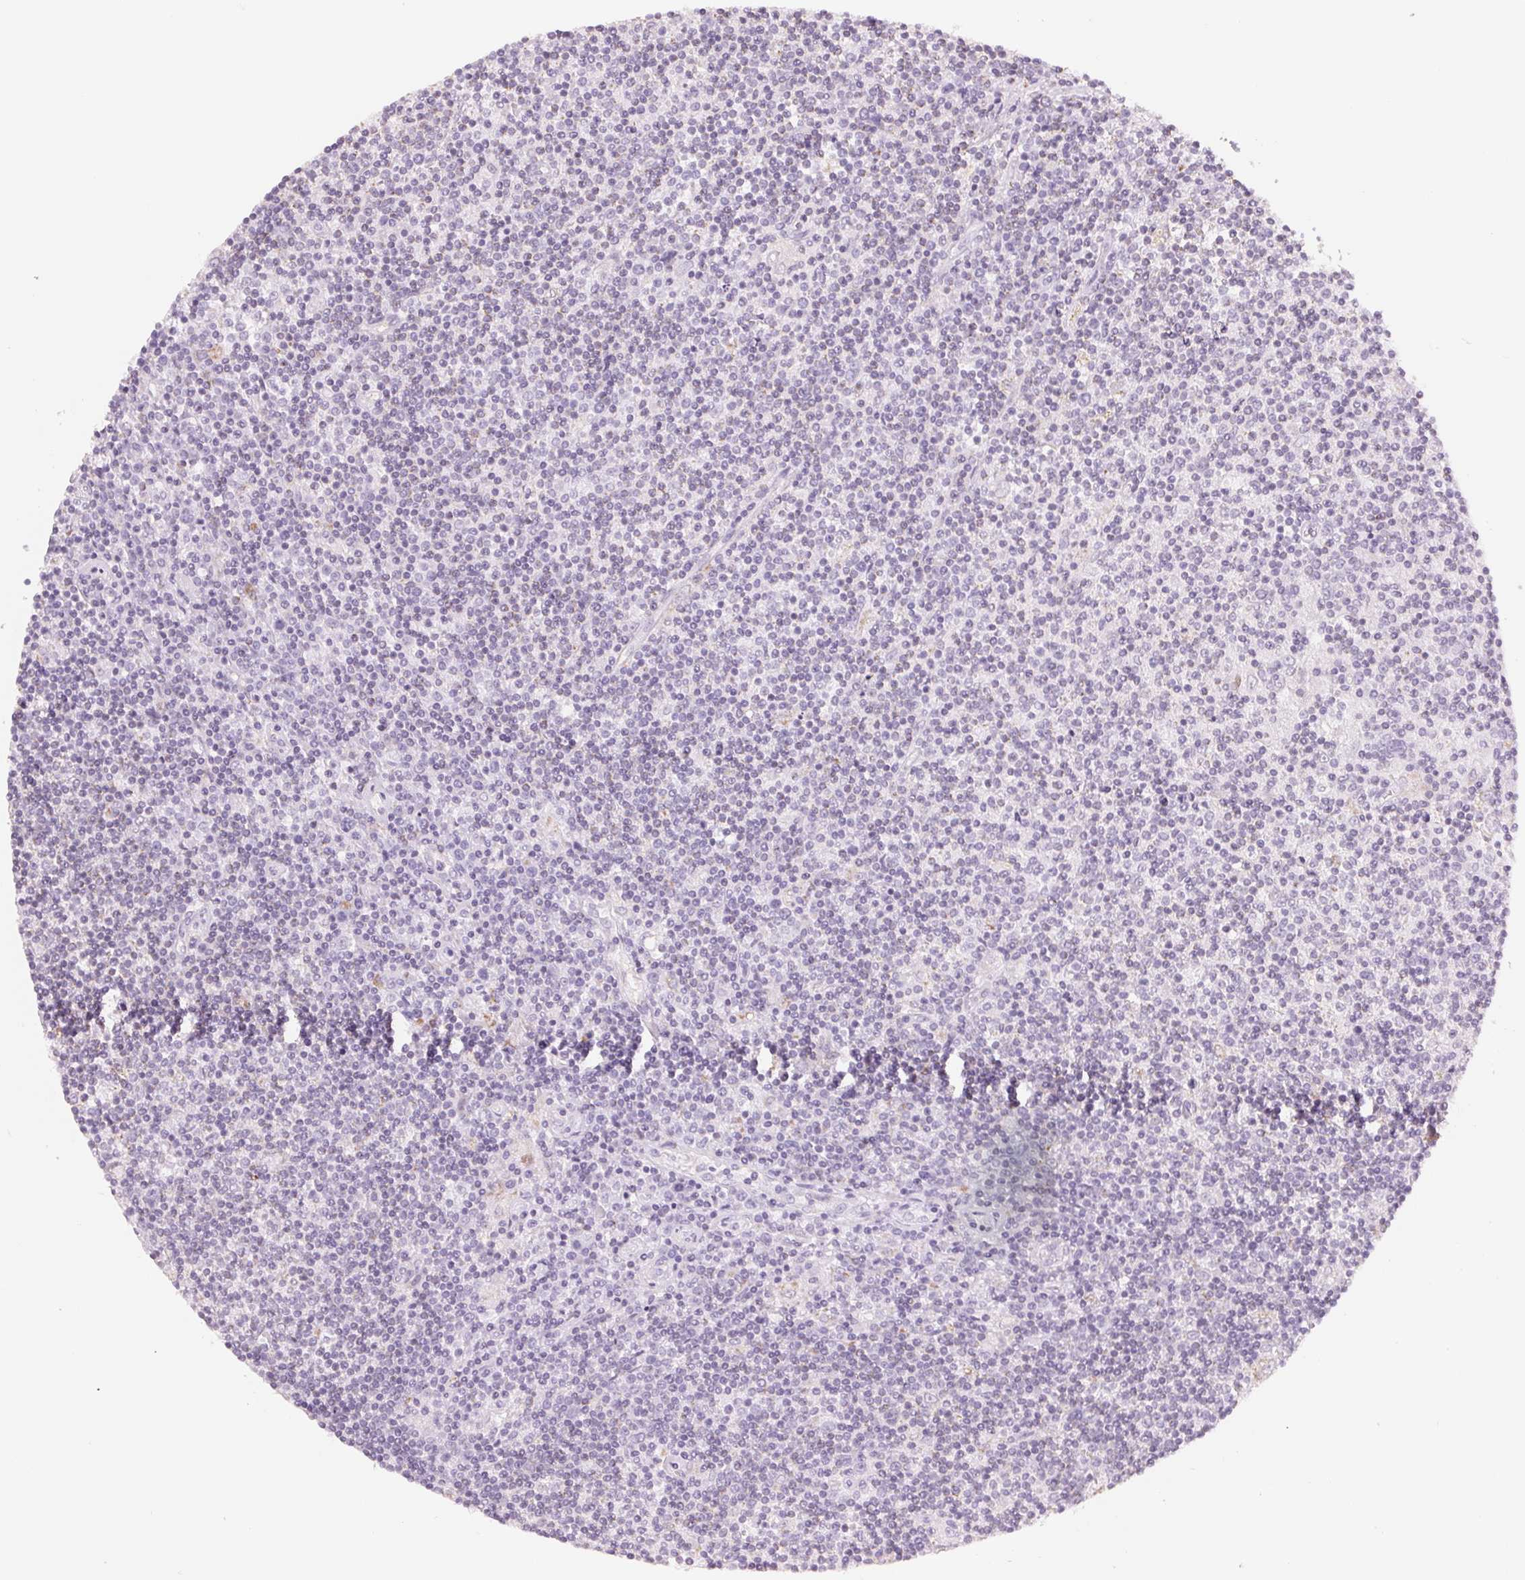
{"staining": {"intensity": "negative", "quantity": "none", "location": "none"}, "tissue": "lymphoma", "cell_type": "Tumor cells", "image_type": "cancer", "snomed": [{"axis": "morphology", "description": "Hodgkin's disease, NOS"}, {"axis": "topography", "description": "Lymph node"}], "caption": "A micrograph of human Hodgkin's disease is negative for staining in tumor cells. (Brightfield microscopy of DAB (3,3'-diaminobenzidine) immunohistochemistry (IHC) at high magnification).", "gene": "HOXB13", "patient": {"sex": "male", "age": 40}}